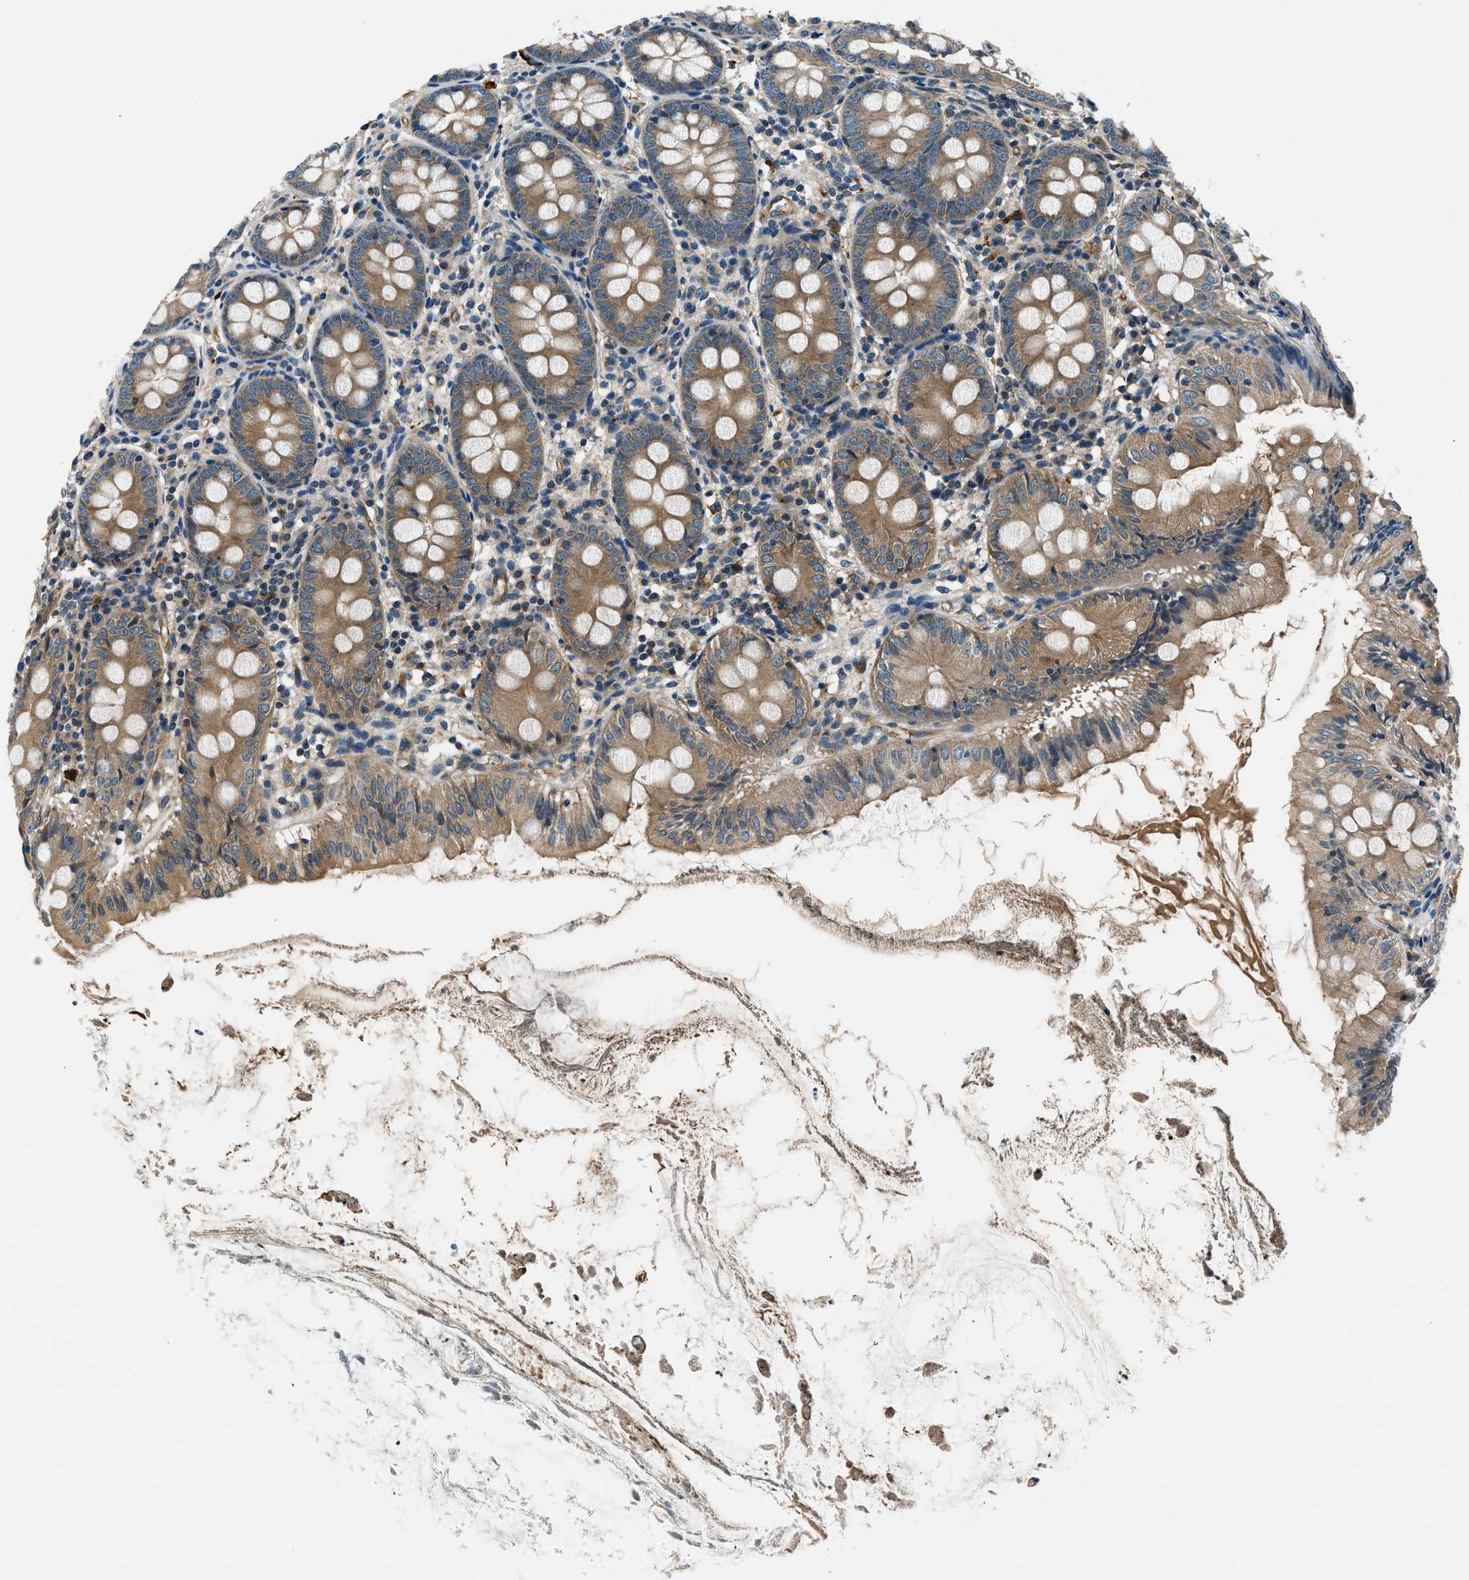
{"staining": {"intensity": "moderate", "quantity": ">75%", "location": "cytoplasmic/membranous"}, "tissue": "appendix", "cell_type": "Glandular cells", "image_type": "normal", "snomed": [{"axis": "morphology", "description": "Normal tissue, NOS"}, {"axis": "topography", "description": "Appendix"}], "caption": "Protein analysis of normal appendix displays moderate cytoplasmic/membranous expression in about >75% of glandular cells. The staining was performed using DAB (3,3'-diaminobenzidine), with brown indicating positive protein expression. Nuclei are stained blue with hematoxylin.", "gene": "SLC19A2", "patient": {"sex": "female", "age": 77}}